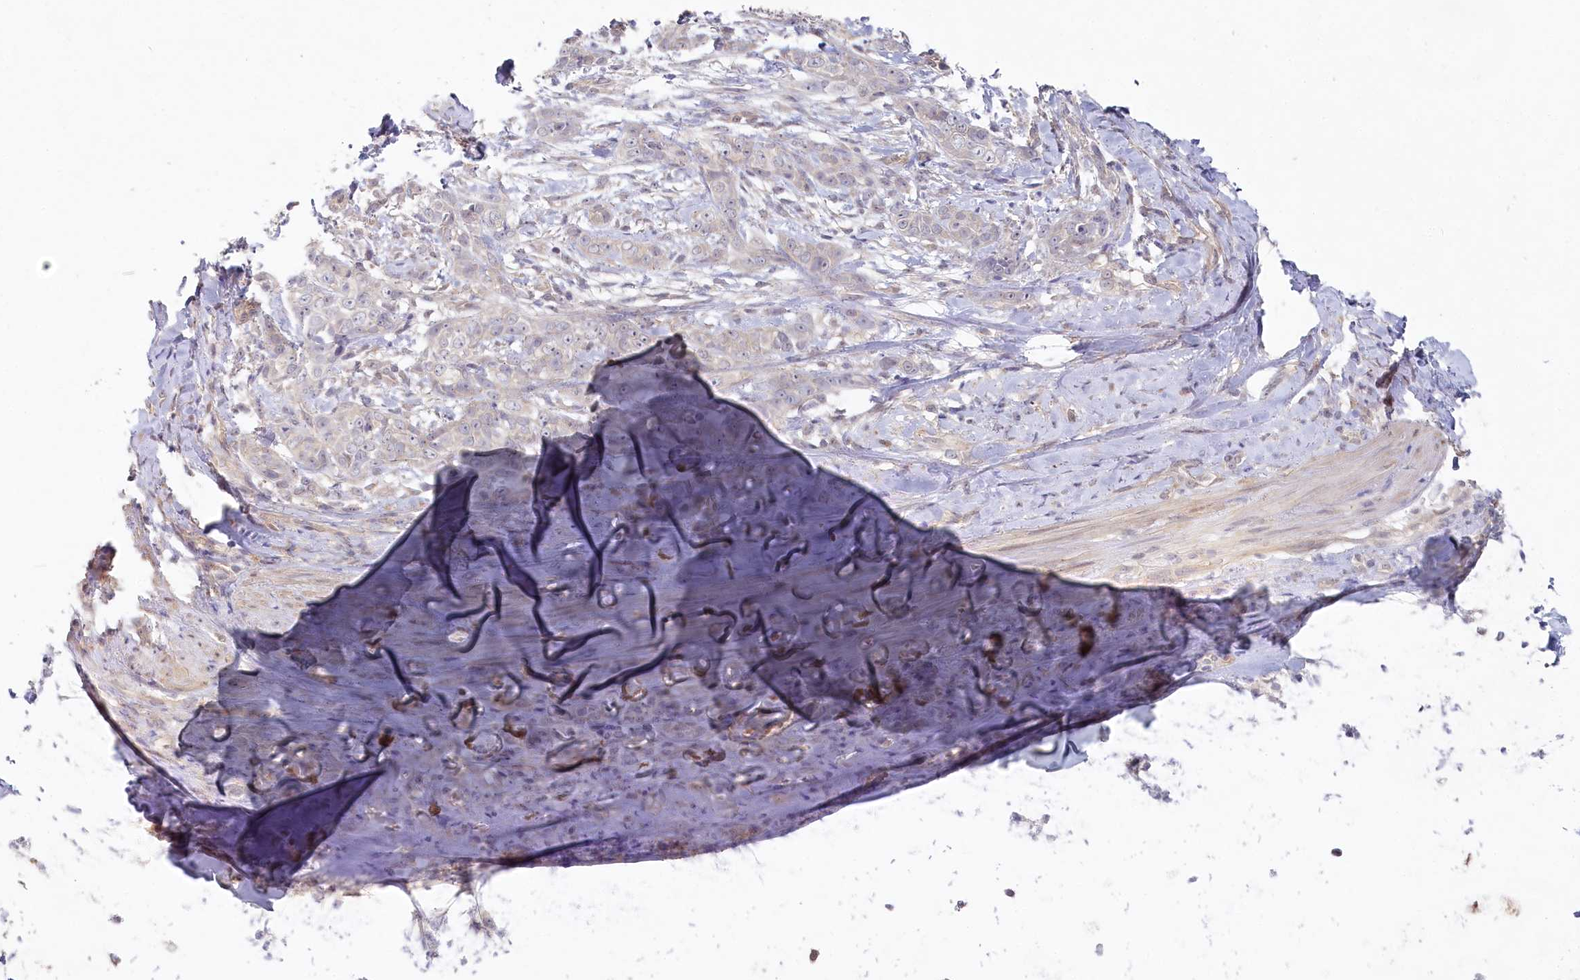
{"staining": {"intensity": "moderate", "quantity": "<25%", "location": "cytoplasmic/membranous"}, "tissue": "adipose tissue", "cell_type": "Adipocytes", "image_type": "normal", "snomed": [{"axis": "morphology", "description": "Normal tissue, NOS"}, {"axis": "morphology", "description": "Basal cell carcinoma"}, {"axis": "topography", "description": "Cartilage tissue"}, {"axis": "topography", "description": "Nasopharynx"}, {"axis": "topography", "description": "Oral tissue"}], "caption": "This is an image of IHC staining of normal adipose tissue, which shows moderate staining in the cytoplasmic/membranous of adipocytes.", "gene": "AAMDC", "patient": {"sex": "female", "age": 77}}